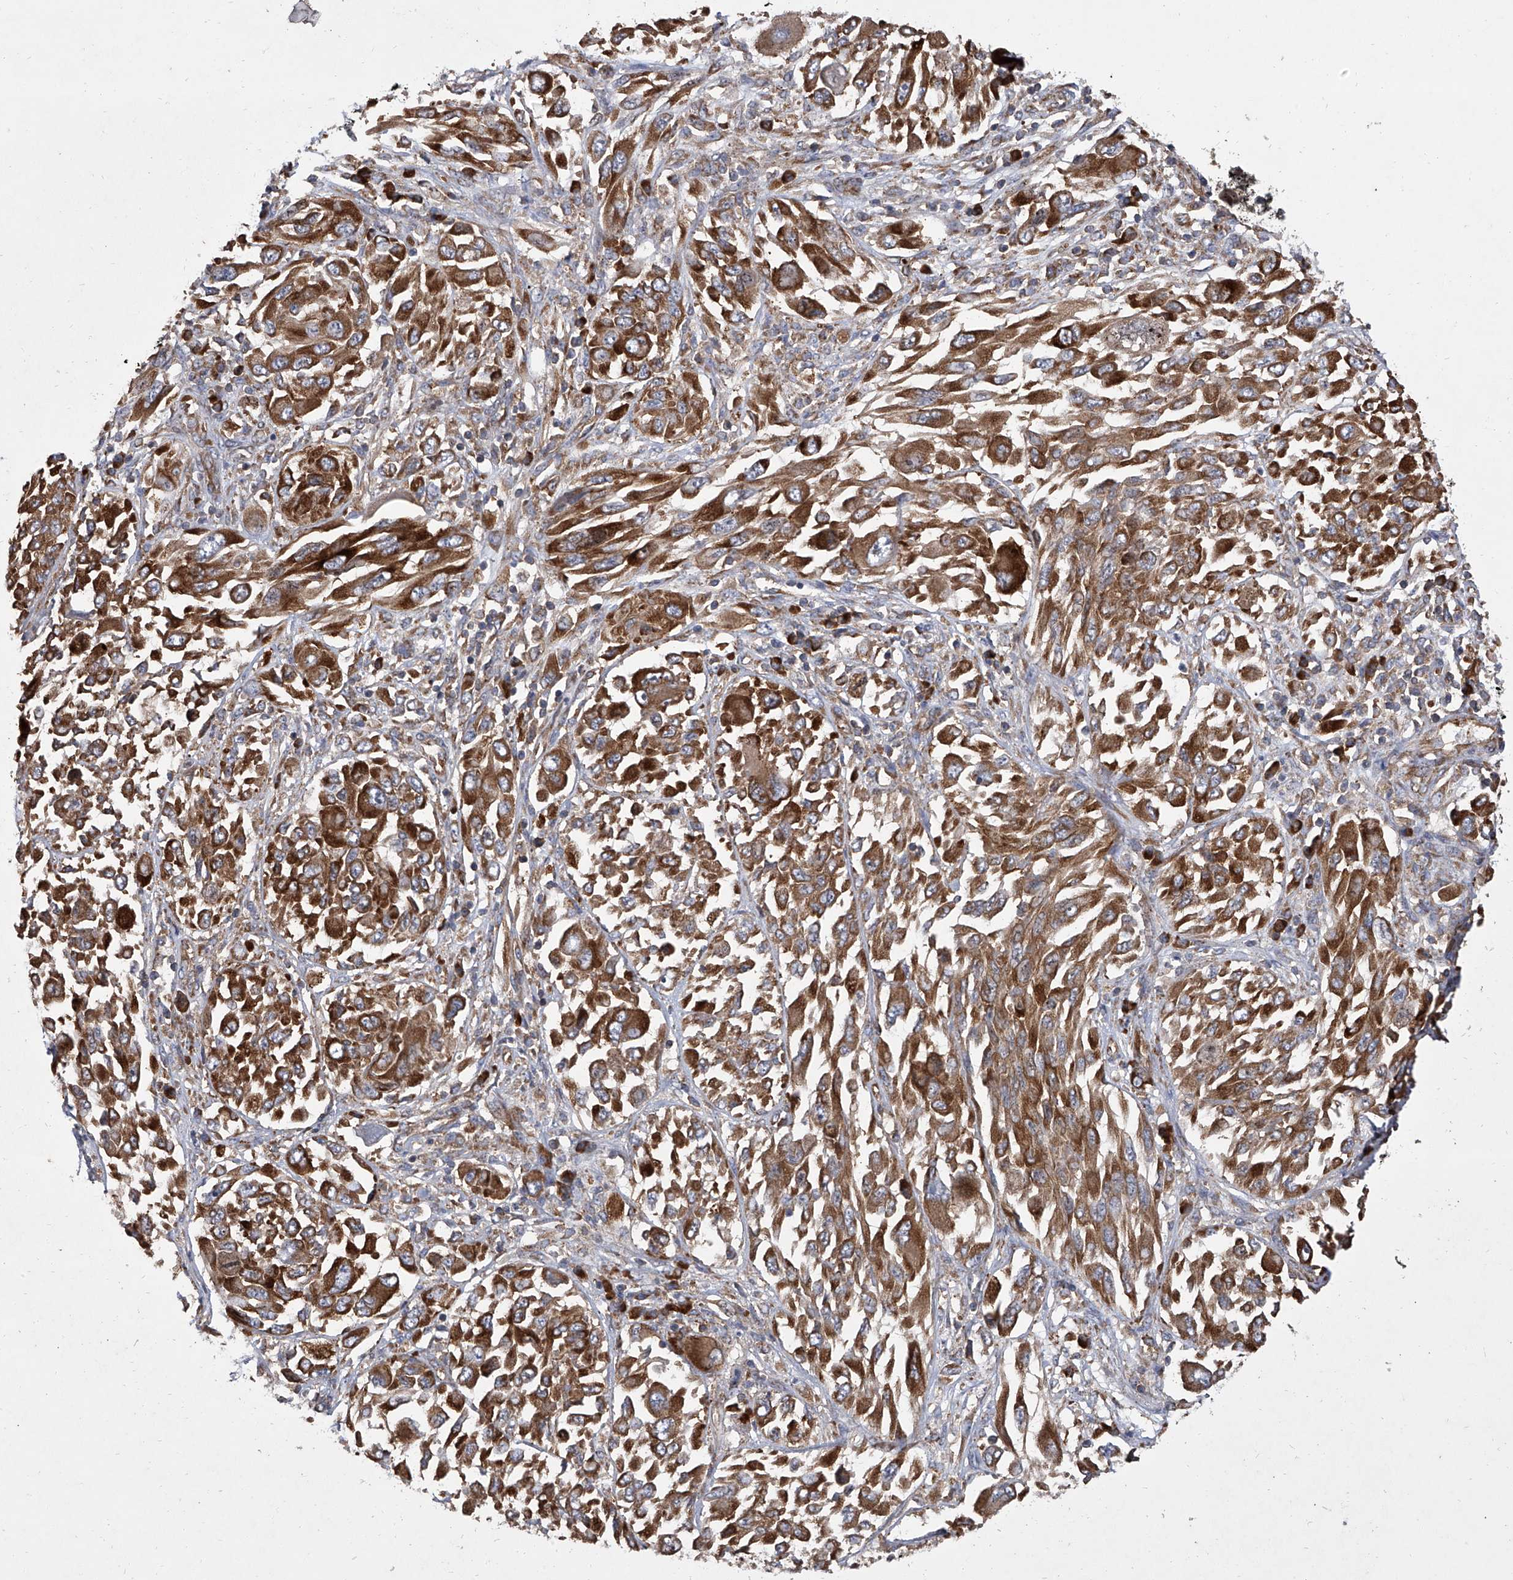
{"staining": {"intensity": "strong", "quantity": ">75%", "location": "cytoplasmic/membranous"}, "tissue": "melanoma", "cell_type": "Tumor cells", "image_type": "cancer", "snomed": [{"axis": "morphology", "description": "Malignant melanoma, NOS"}, {"axis": "topography", "description": "Skin"}], "caption": "Human melanoma stained with a protein marker displays strong staining in tumor cells.", "gene": "EIF2S2", "patient": {"sex": "female", "age": 91}}